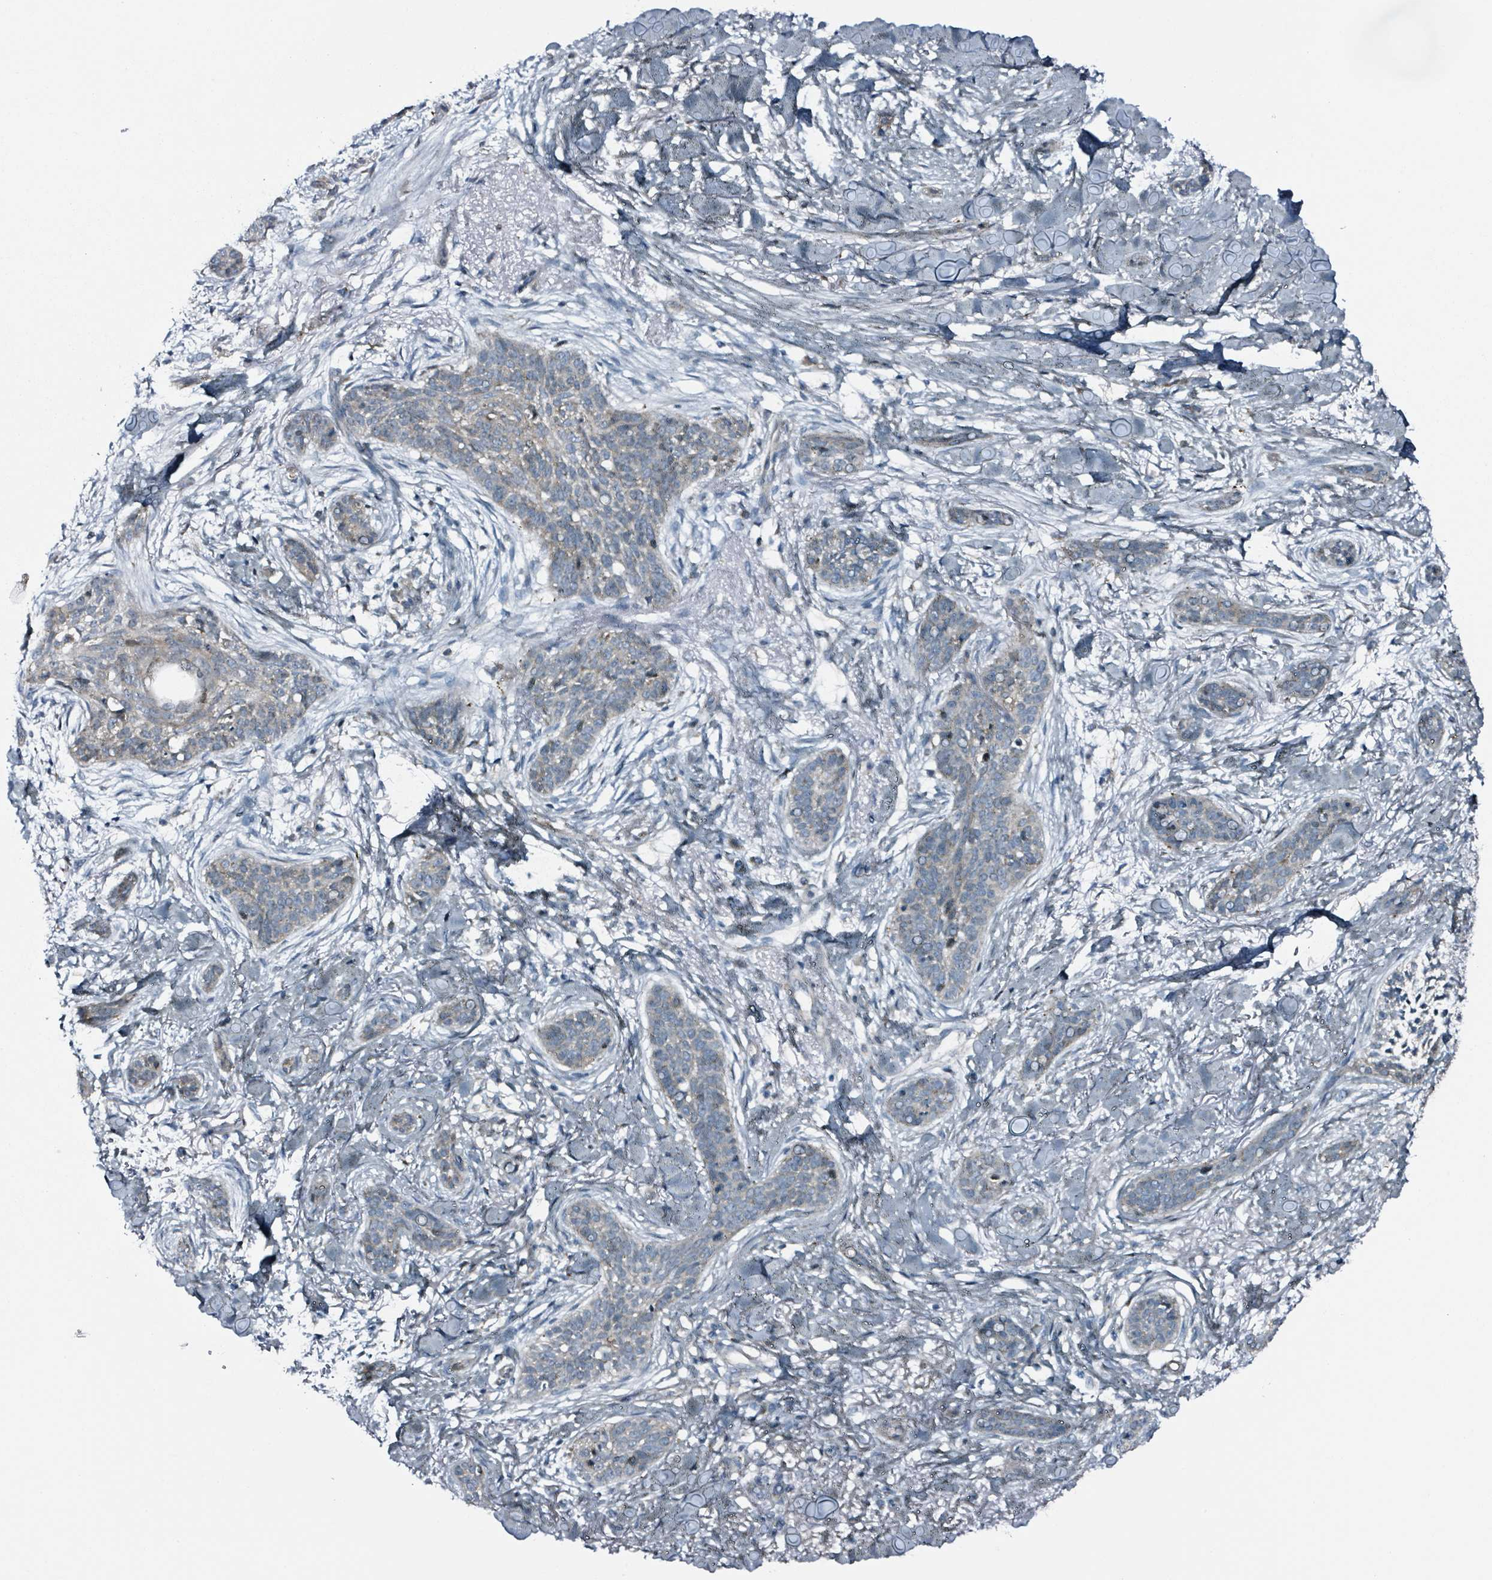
{"staining": {"intensity": "negative", "quantity": "none", "location": "none"}, "tissue": "skin cancer", "cell_type": "Tumor cells", "image_type": "cancer", "snomed": [{"axis": "morphology", "description": "Basal cell carcinoma"}, {"axis": "topography", "description": "Skin"}], "caption": "Tumor cells show no significant expression in skin cancer.", "gene": "B3GAT3", "patient": {"sex": "male", "age": 52}}